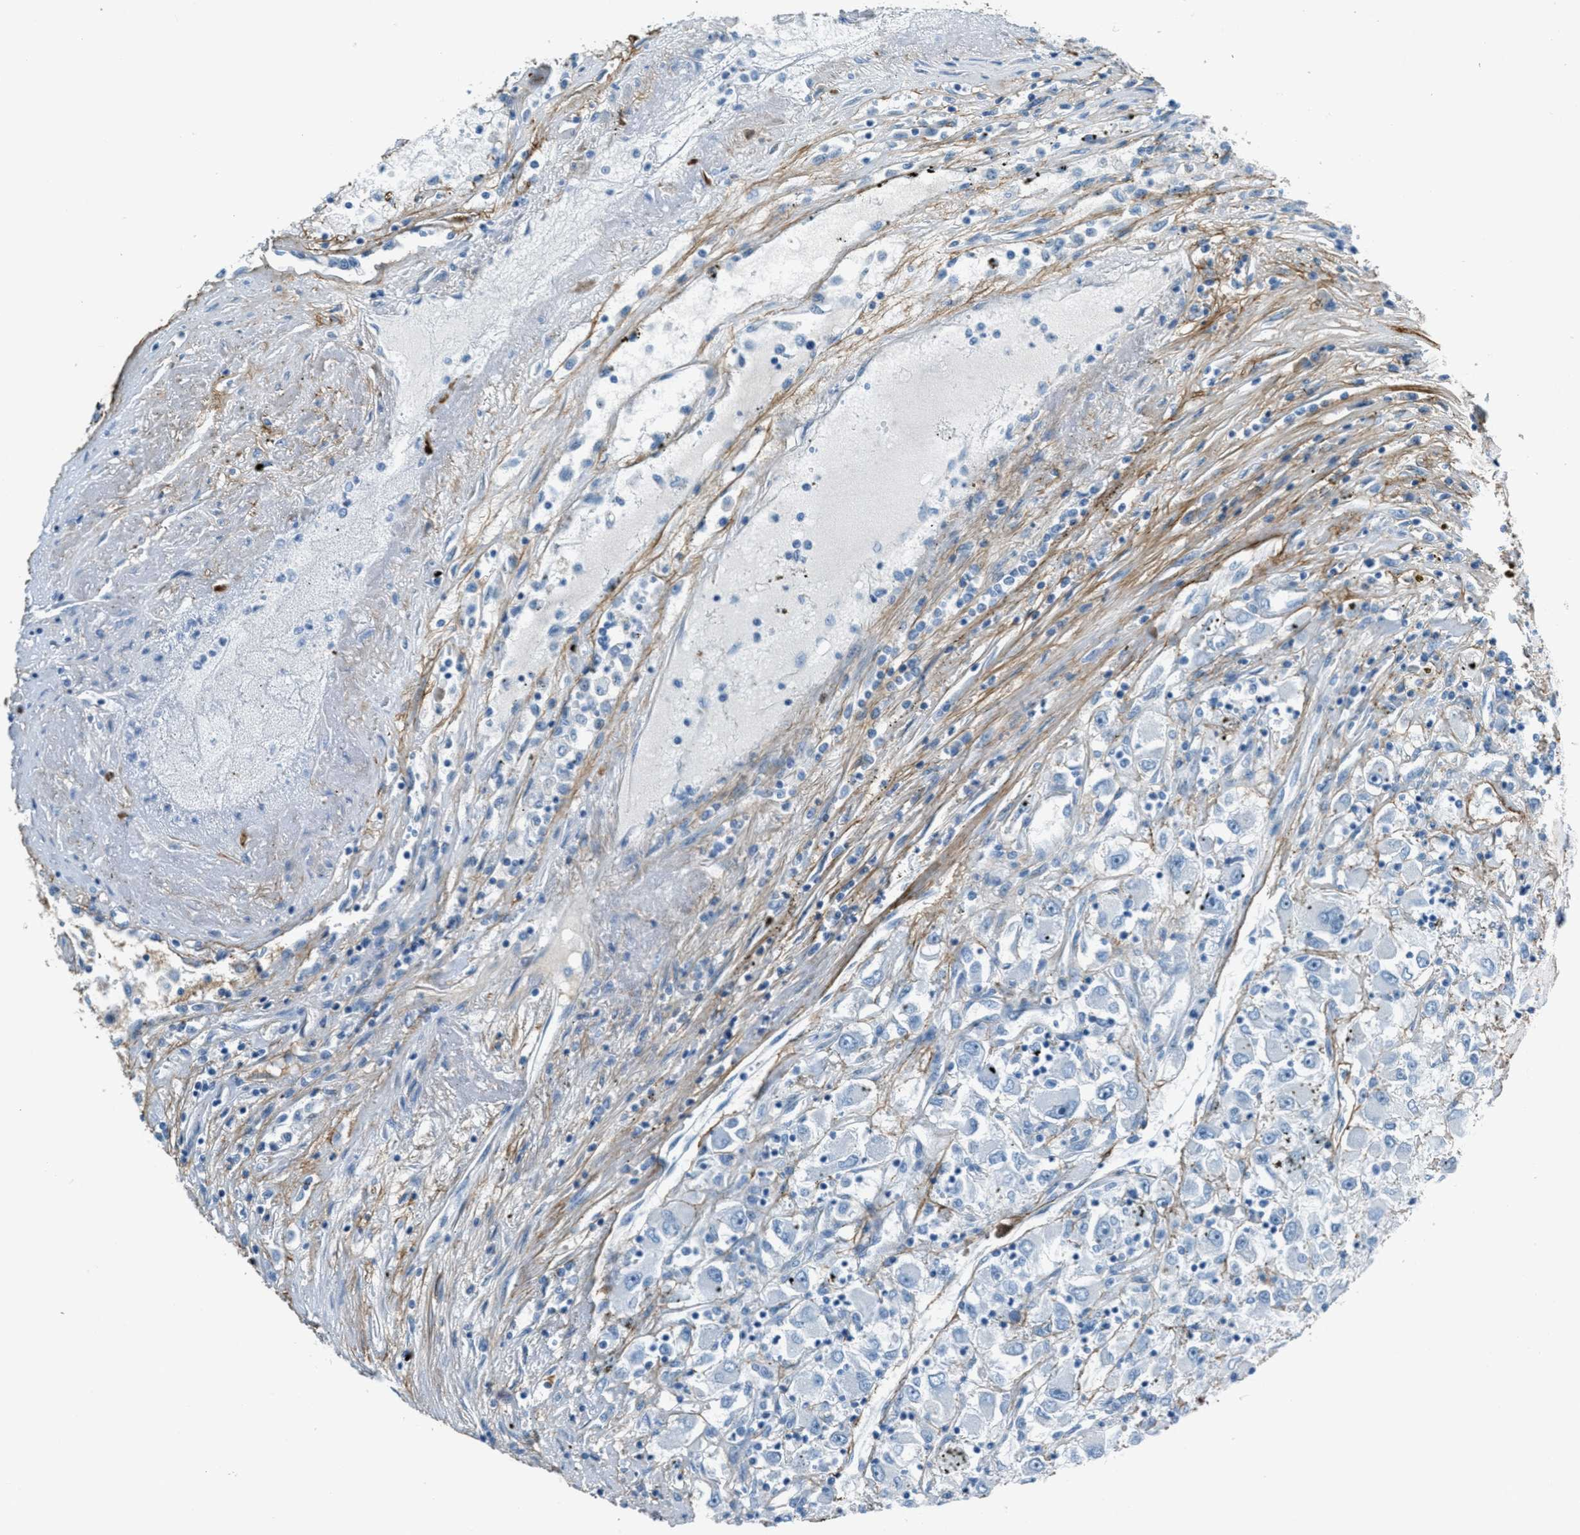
{"staining": {"intensity": "negative", "quantity": "none", "location": "none"}, "tissue": "renal cancer", "cell_type": "Tumor cells", "image_type": "cancer", "snomed": [{"axis": "morphology", "description": "Adenocarcinoma, NOS"}, {"axis": "topography", "description": "Kidney"}], "caption": "A high-resolution image shows immunohistochemistry staining of renal cancer (adenocarcinoma), which shows no significant staining in tumor cells. (DAB IHC with hematoxylin counter stain).", "gene": "FBN1", "patient": {"sex": "female", "age": 52}}